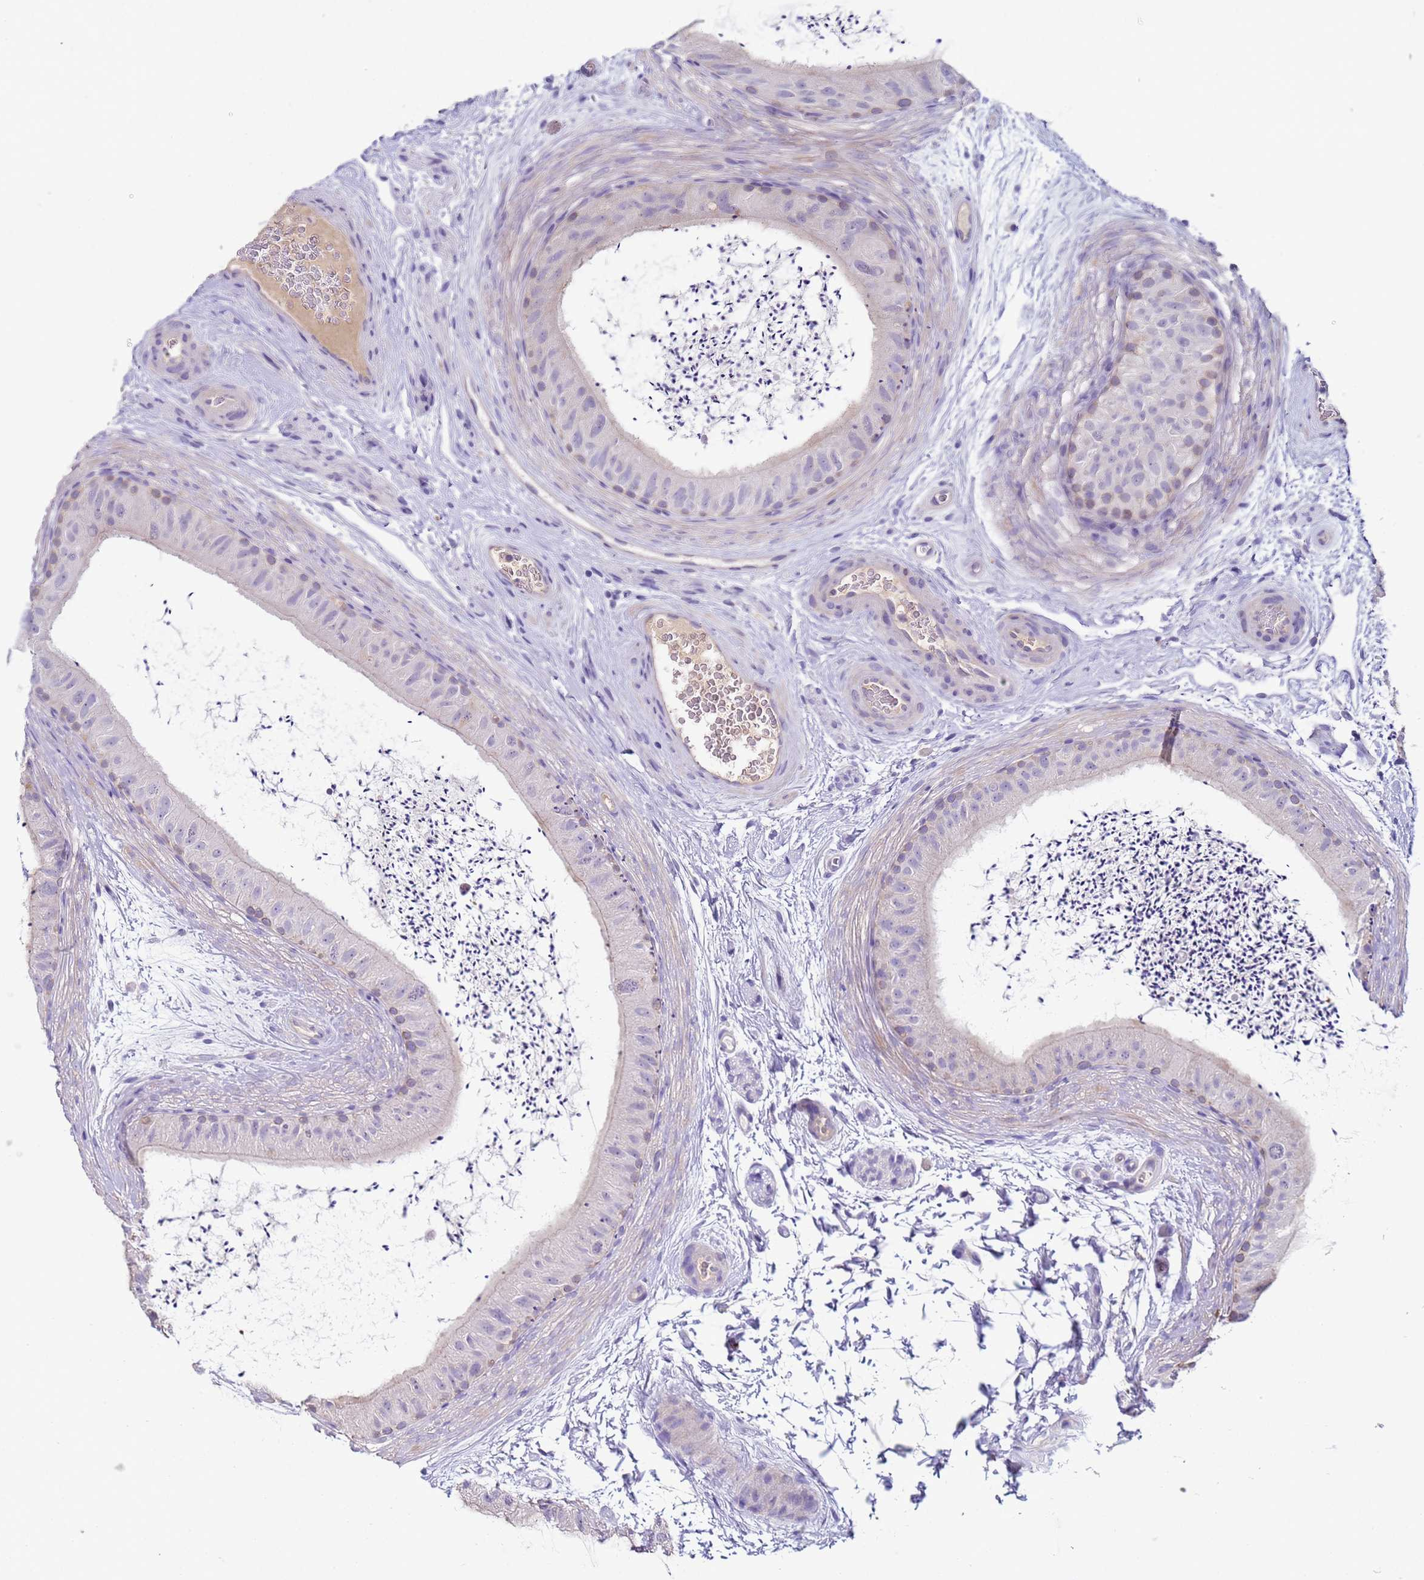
{"staining": {"intensity": "moderate", "quantity": "<25%", "location": "cytoplasmic/membranous"}, "tissue": "epididymis", "cell_type": "Glandular cells", "image_type": "normal", "snomed": [{"axis": "morphology", "description": "Normal tissue, NOS"}, {"axis": "topography", "description": "Epididymis"}], "caption": "Protein staining reveals moderate cytoplasmic/membranous positivity in about <25% of glandular cells in unremarkable epididymis. (IHC, brightfield microscopy, high magnification).", "gene": "TRIM51G", "patient": {"sex": "male", "age": 50}}